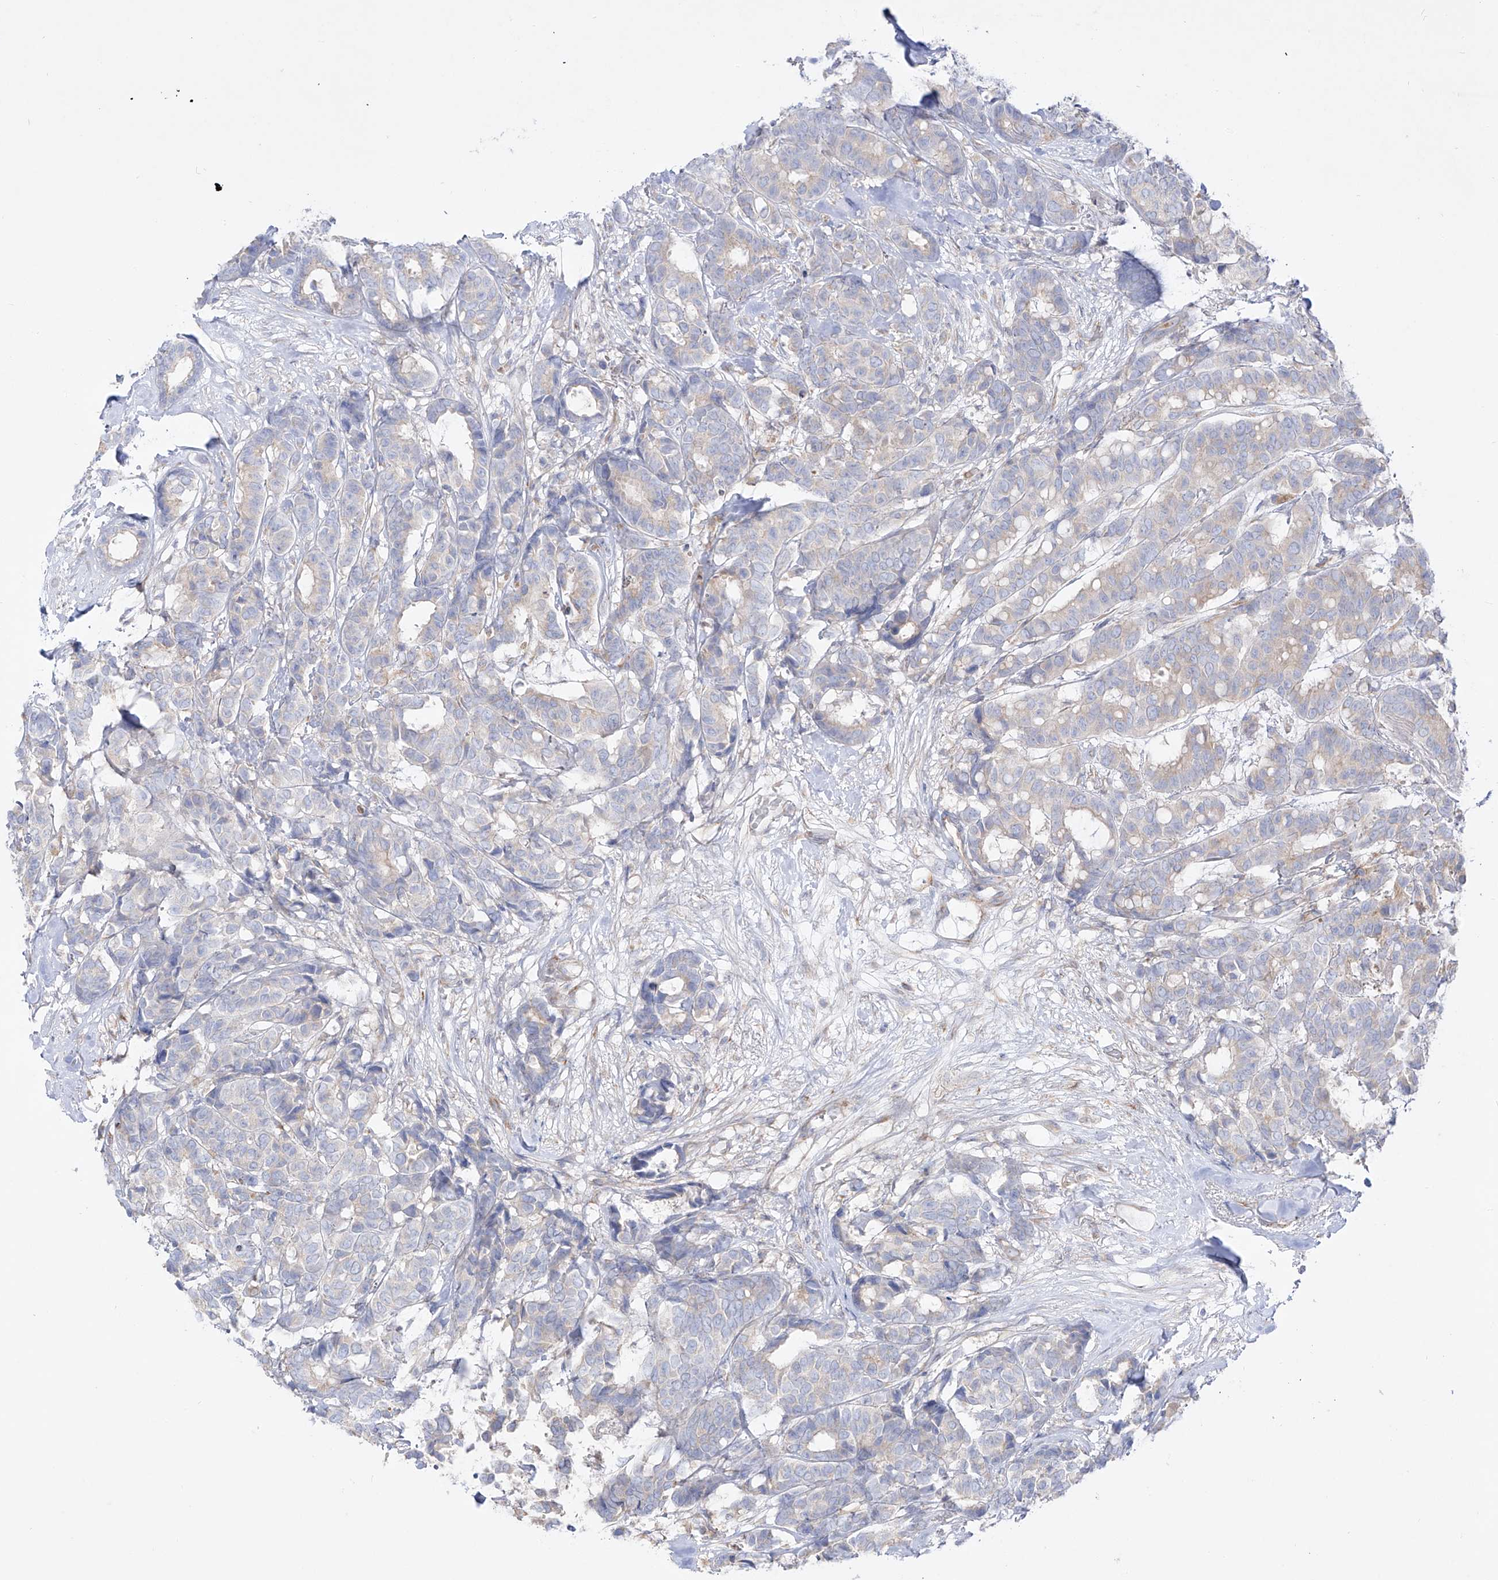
{"staining": {"intensity": "negative", "quantity": "none", "location": "none"}, "tissue": "breast cancer", "cell_type": "Tumor cells", "image_type": "cancer", "snomed": [{"axis": "morphology", "description": "Duct carcinoma"}, {"axis": "topography", "description": "Breast"}], "caption": "Immunohistochemistry photomicrograph of neoplastic tissue: breast cancer stained with DAB (3,3'-diaminobenzidine) reveals no significant protein expression in tumor cells.", "gene": "YKT6", "patient": {"sex": "female", "age": 87}}